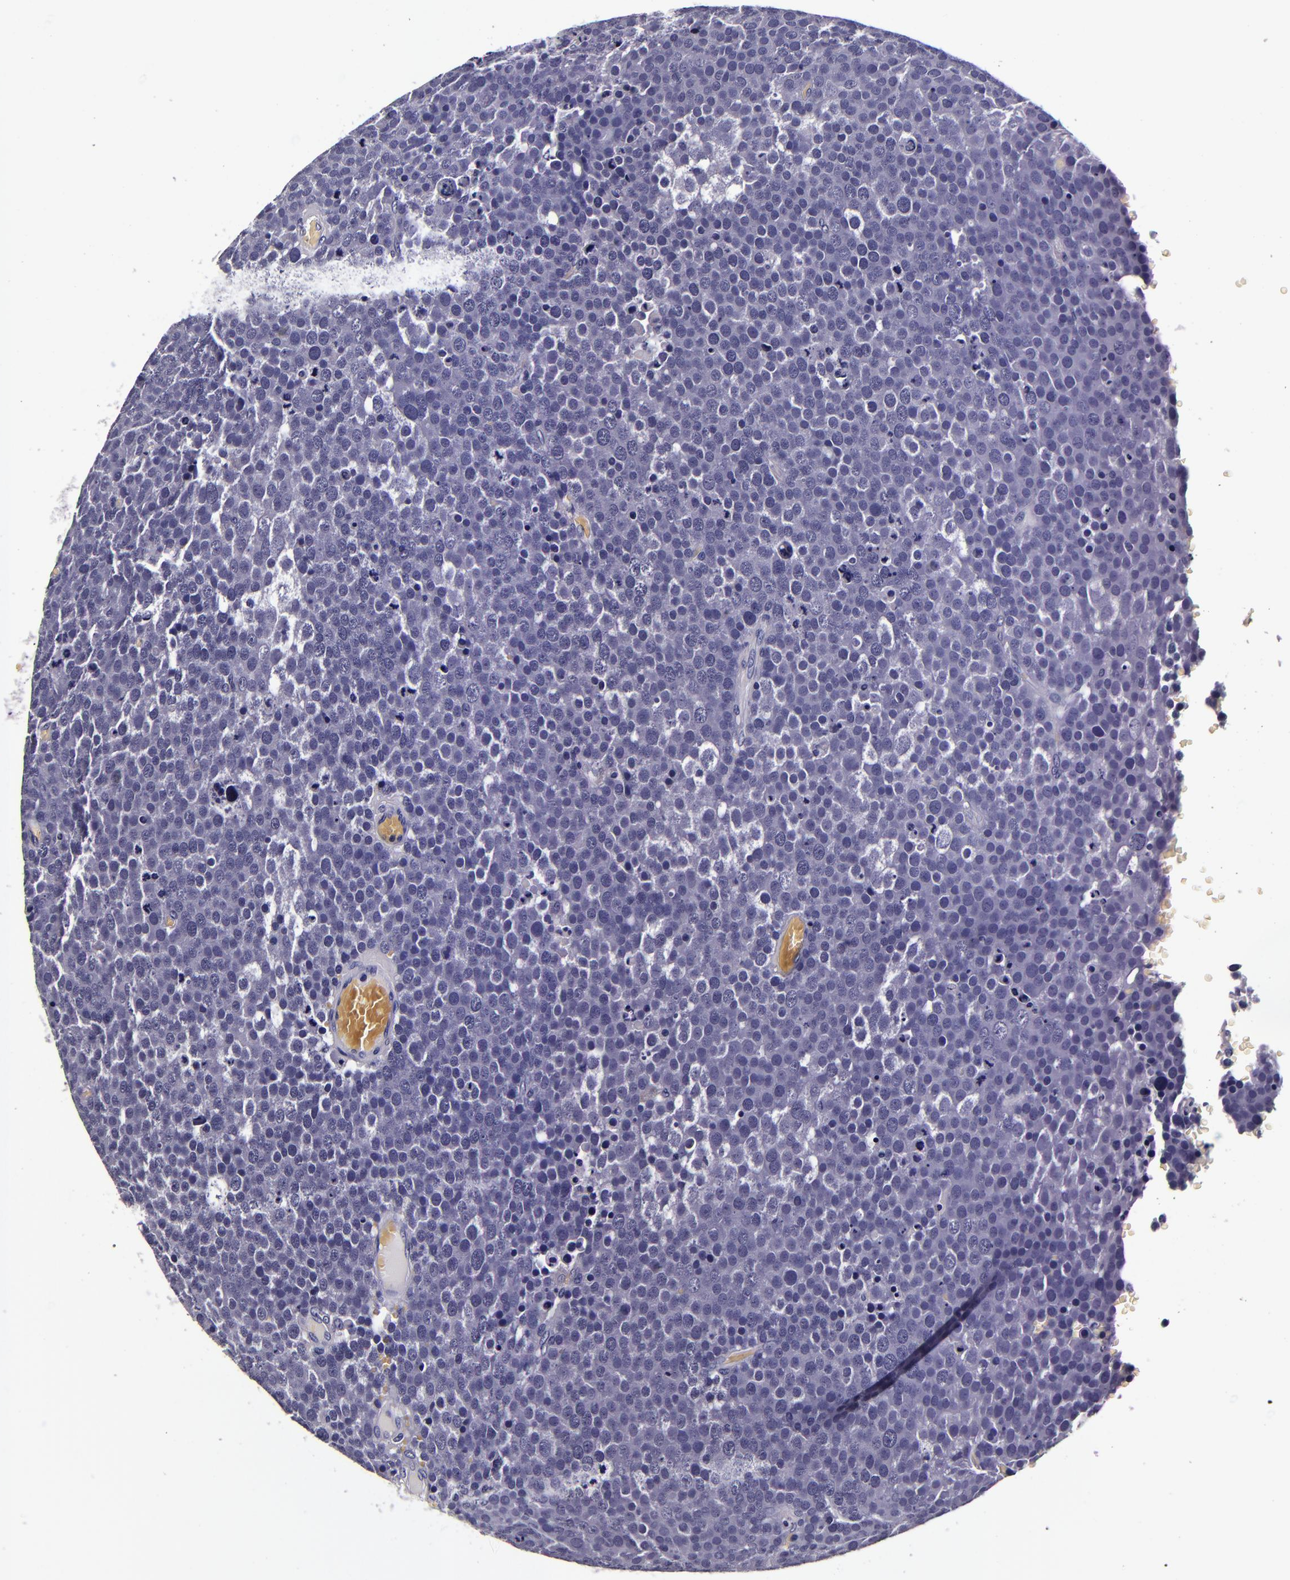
{"staining": {"intensity": "negative", "quantity": "none", "location": "none"}, "tissue": "testis cancer", "cell_type": "Tumor cells", "image_type": "cancer", "snomed": [{"axis": "morphology", "description": "Seminoma, NOS"}, {"axis": "topography", "description": "Testis"}], "caption": "Tumor cells show no significant positivity in testis seminoma. (Stains: DAB immunohistochemistry (IHC) with hematoxylin counter stain, Microscopy: brightfield microscopy at high magnification).", "gene": "FBN1", "patient": {"sex": "male", "age": 71}}